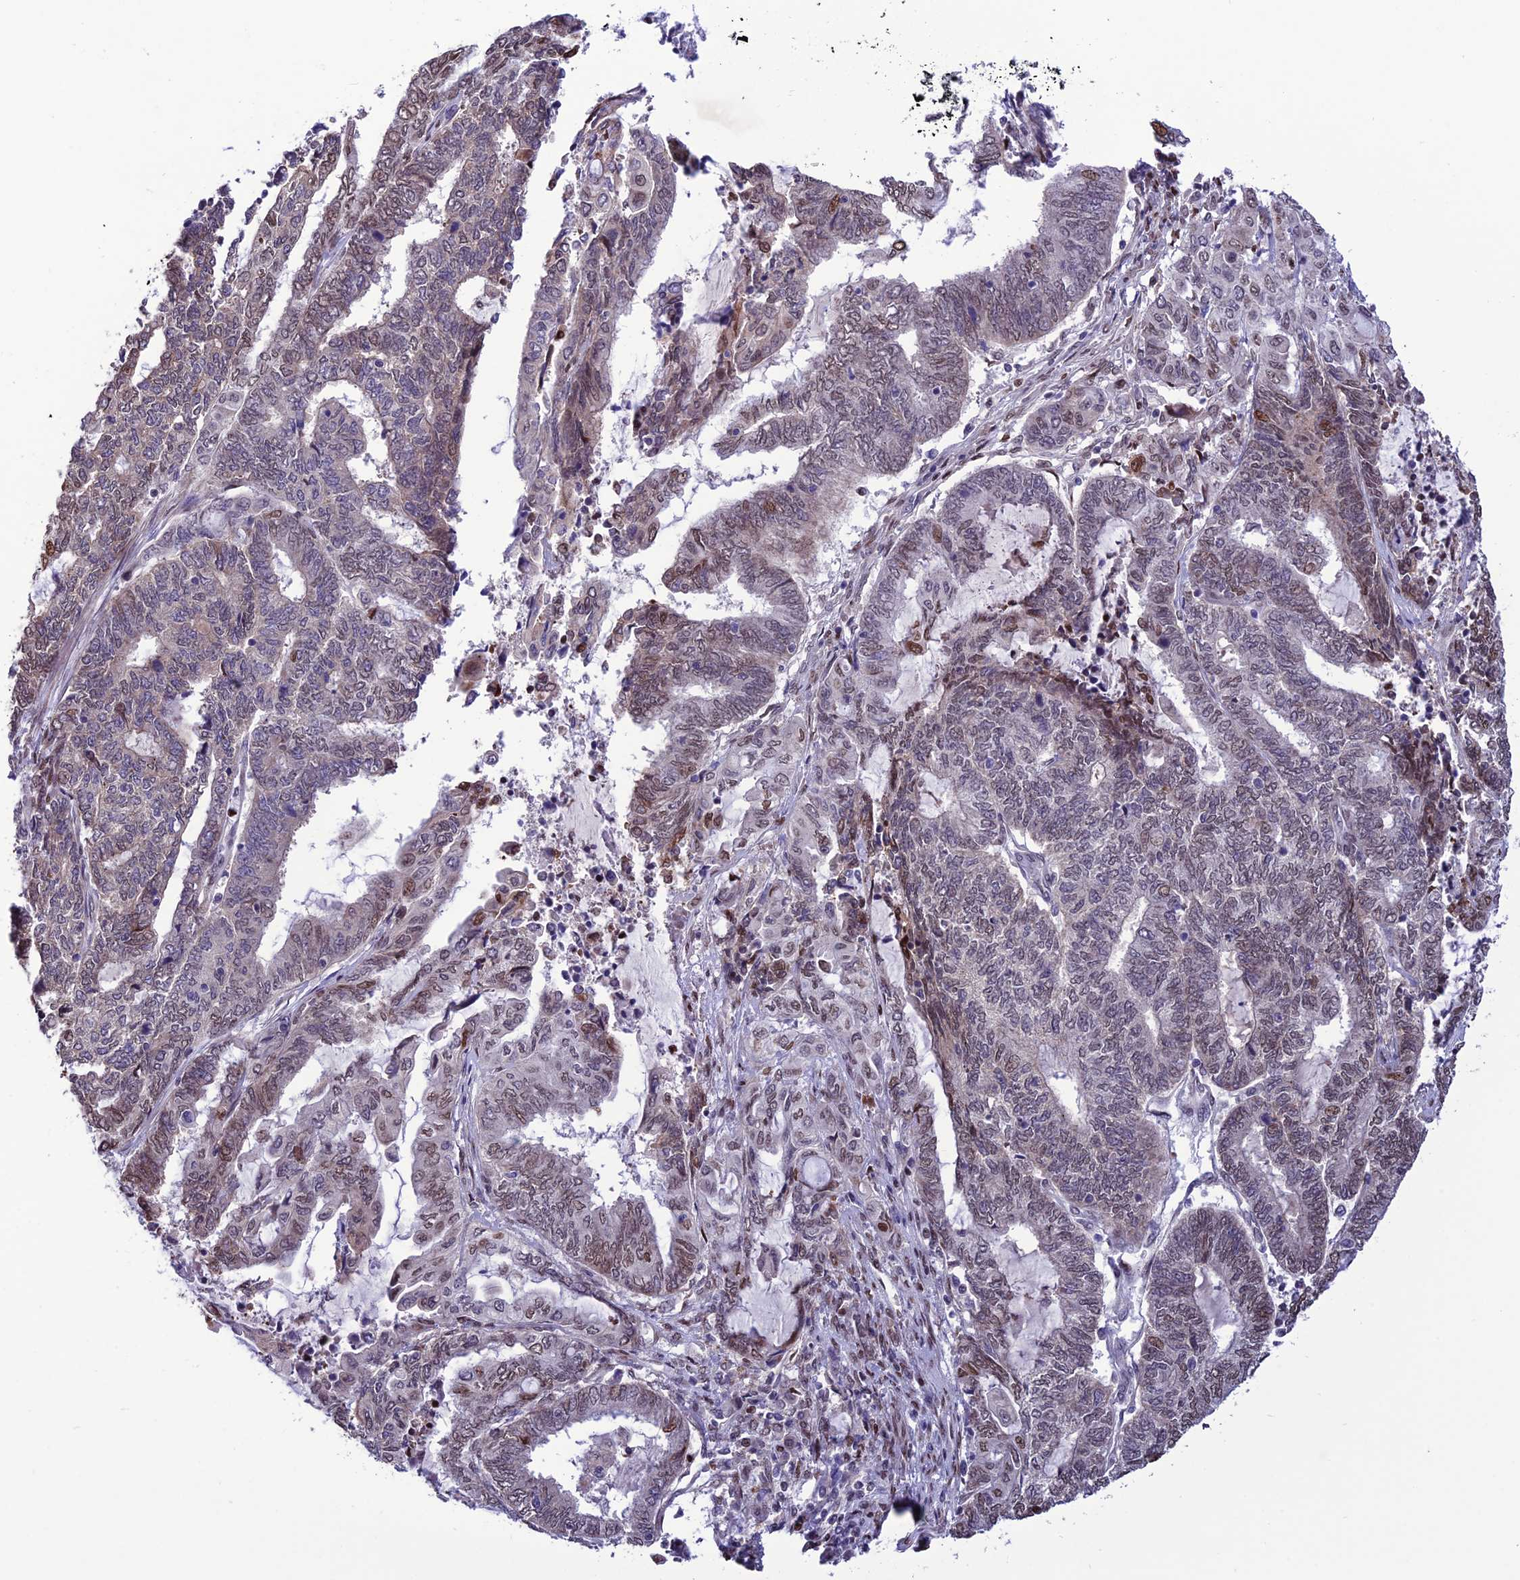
{"staining": {"intensity": "weak", "quantity": "<25%", "location": "nuclear"}, "tissue": "endometrial cancer", "cell_type": "Tumor cells", "image_type": "cancer", "snomed": [{"axis": "morphology", "description": "Adenocarcinoma, NOS"}, {"axis": "topography", "description": "Uterus"}, {"axis": "topography", "description": "Endometrium"}], "caption": "Endometrial cancer (adenocarcinoma) stained for a protein using IHC shows no expression tumor cells.", "gene": "ZNF707", "patient": {"sex": "female", "age": 70}}